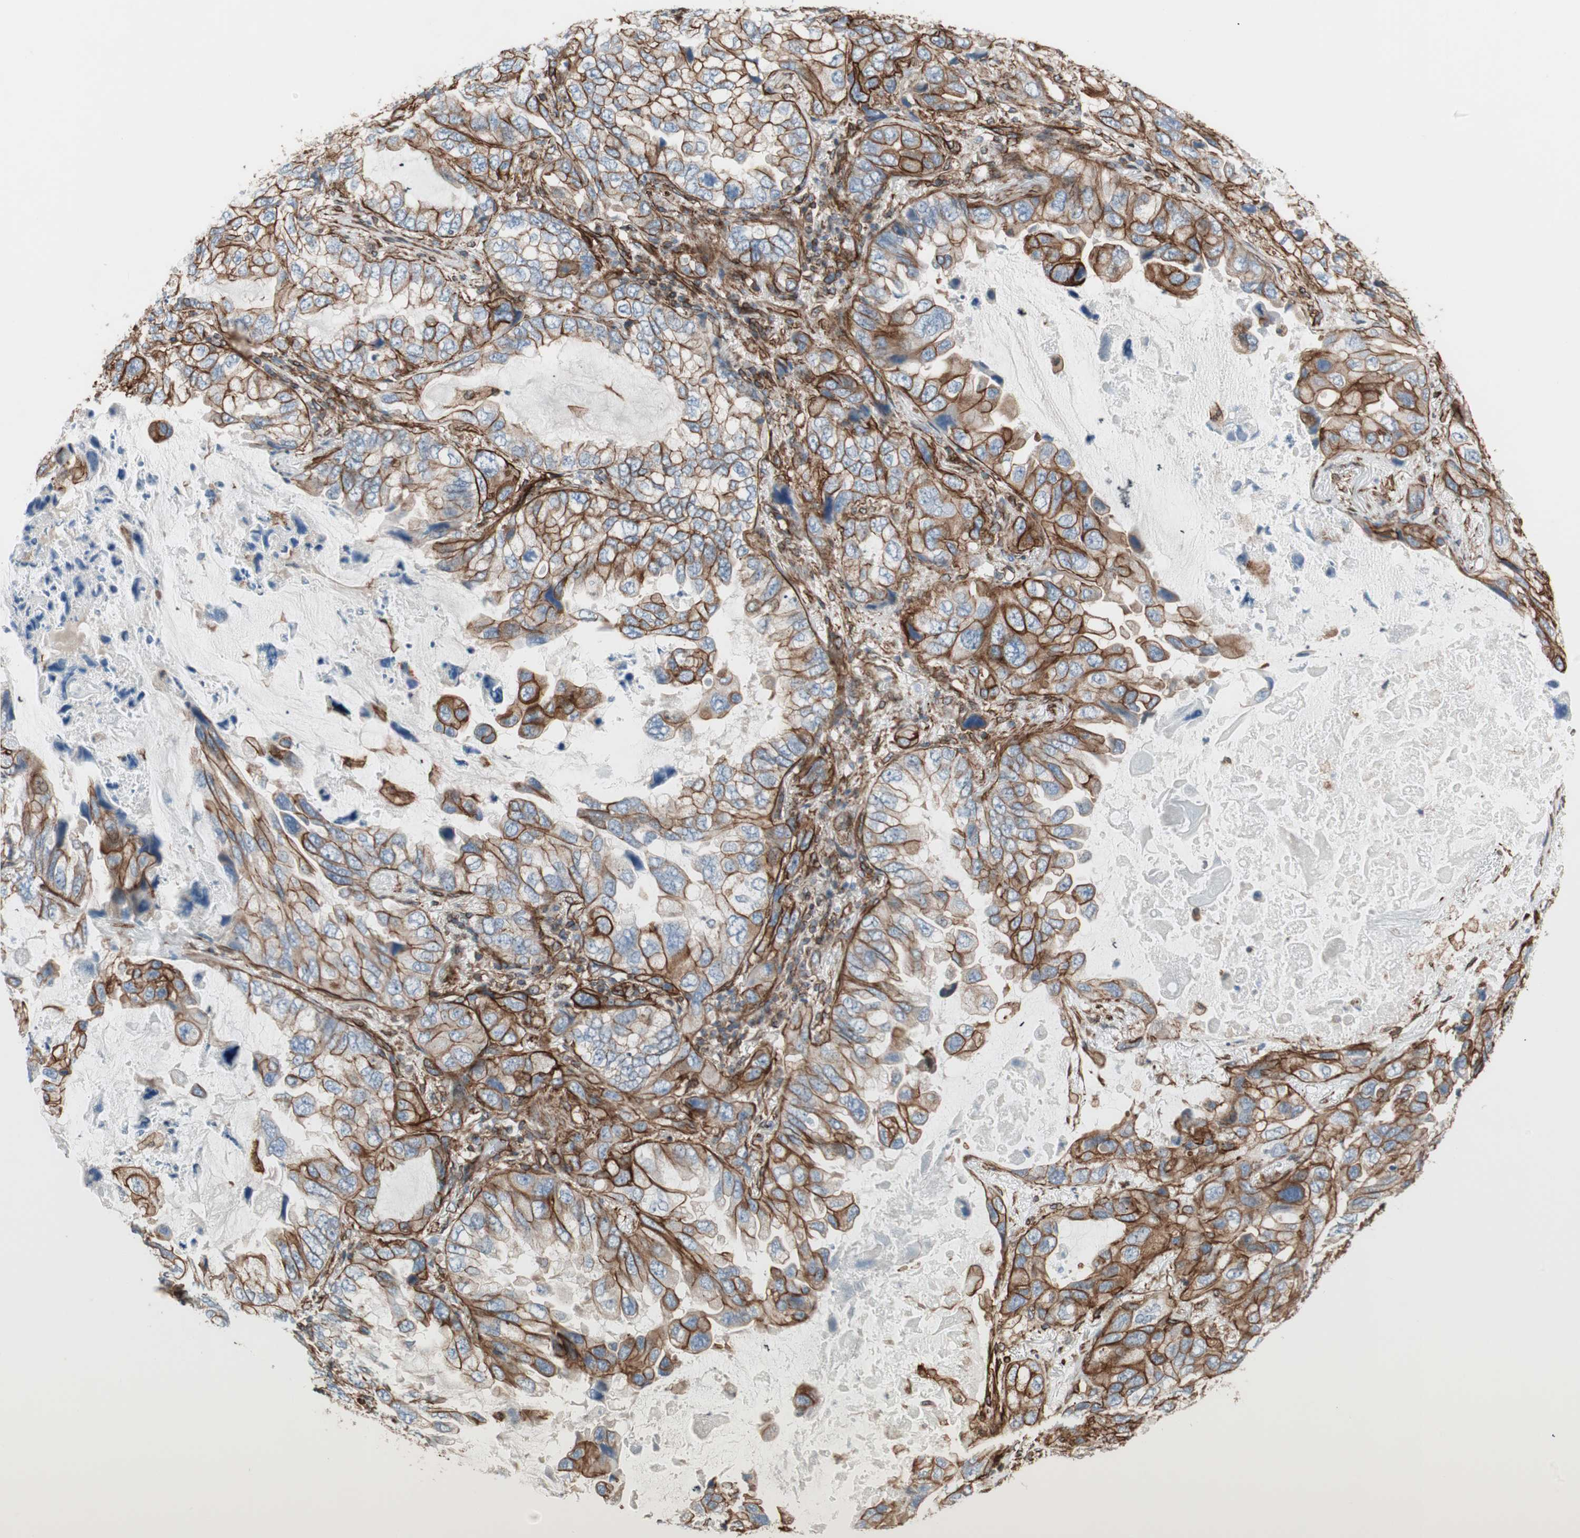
{"staining": {"intensity": "strong", "quantity": ">75%", "location": "cytoplasmic/membranous"}, "tissue": "lung cancer", "cell_type": "Tumor cells", "image_type": "cancer", "snomed": [{"axis": "morphology", "description": "Squamous cell carcinoma, NOS"}, {"axis": "topography", "description": "Lung"}], "caption": "Lung cancer (squamous cell carcinoma) stained with immunohistochemistry shows strong cytoplasmic/membranous positivity in about >75% of tumor cells.", "gene": "TCTA", "patient": {"sex": "female", "age": 73}}